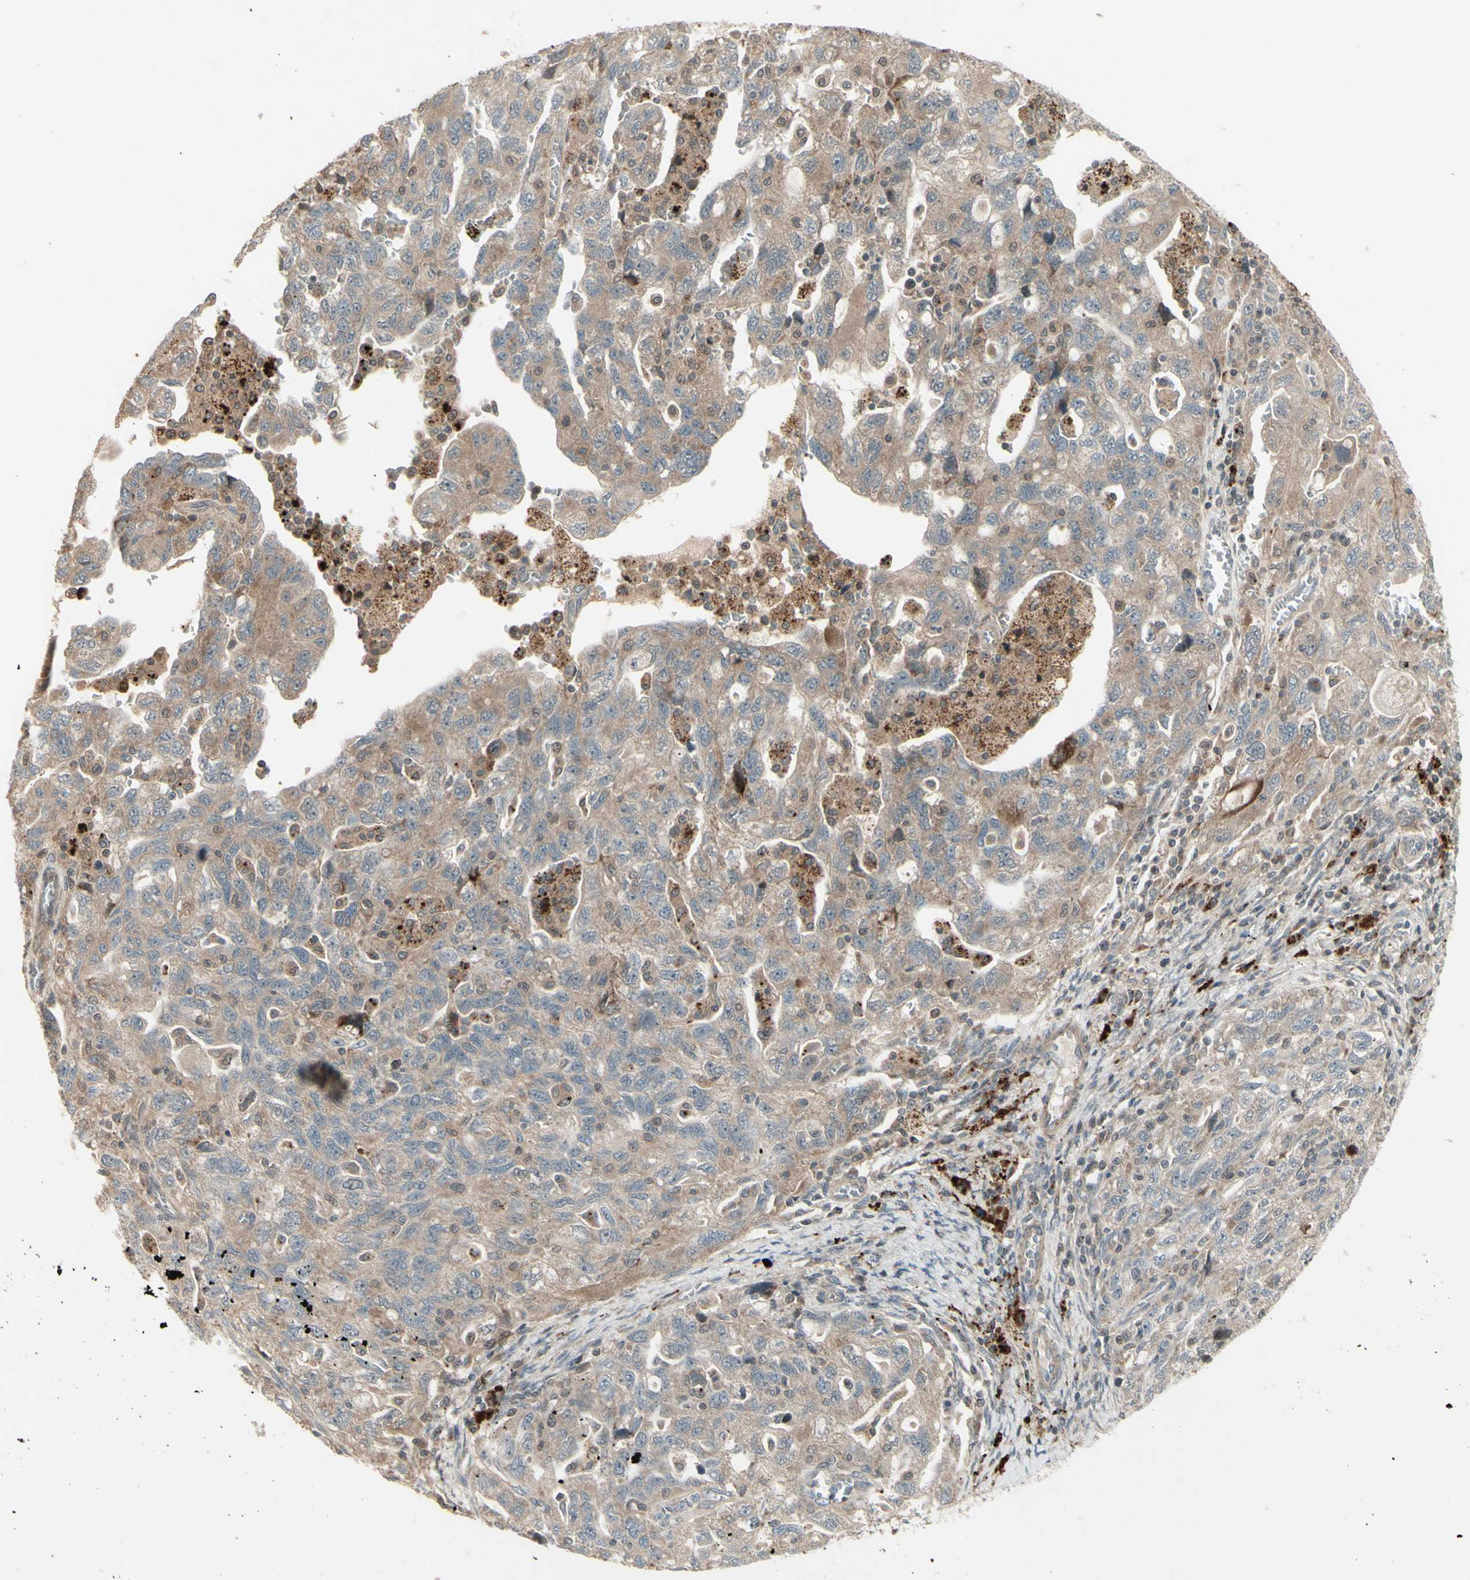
{"staining": {"intensity": "weak", "quantity": "25%-75%", "location": "cytoplasmic/membranous"}, "tissue": "ovarian cancer", "cell_type": "Tumor cells", "image_type": "cancer", "snomed": [{"axis": "morphology", "description": "Carcinoma, NOS"}, {"axis": "morphology", "description": "Cystadenocarcinoma, serous, NOS"}, {"axis": "topography", "description": "Ovary"}], "caption": "Immunohistochemistry (IHC) photomicrograph of neoplastic tissue: ovarian cancer (serous cystadenocarcinoma) stained using immunohistochemistry demonstrates low levels of weak protein expression localized specifically in the cytoplasmic/membranous of tumor cells, appearing as a cytoplasmic/membranous brown color.", "gene": "OSTM1", "patient": {"sex": "female", "age": 69}}